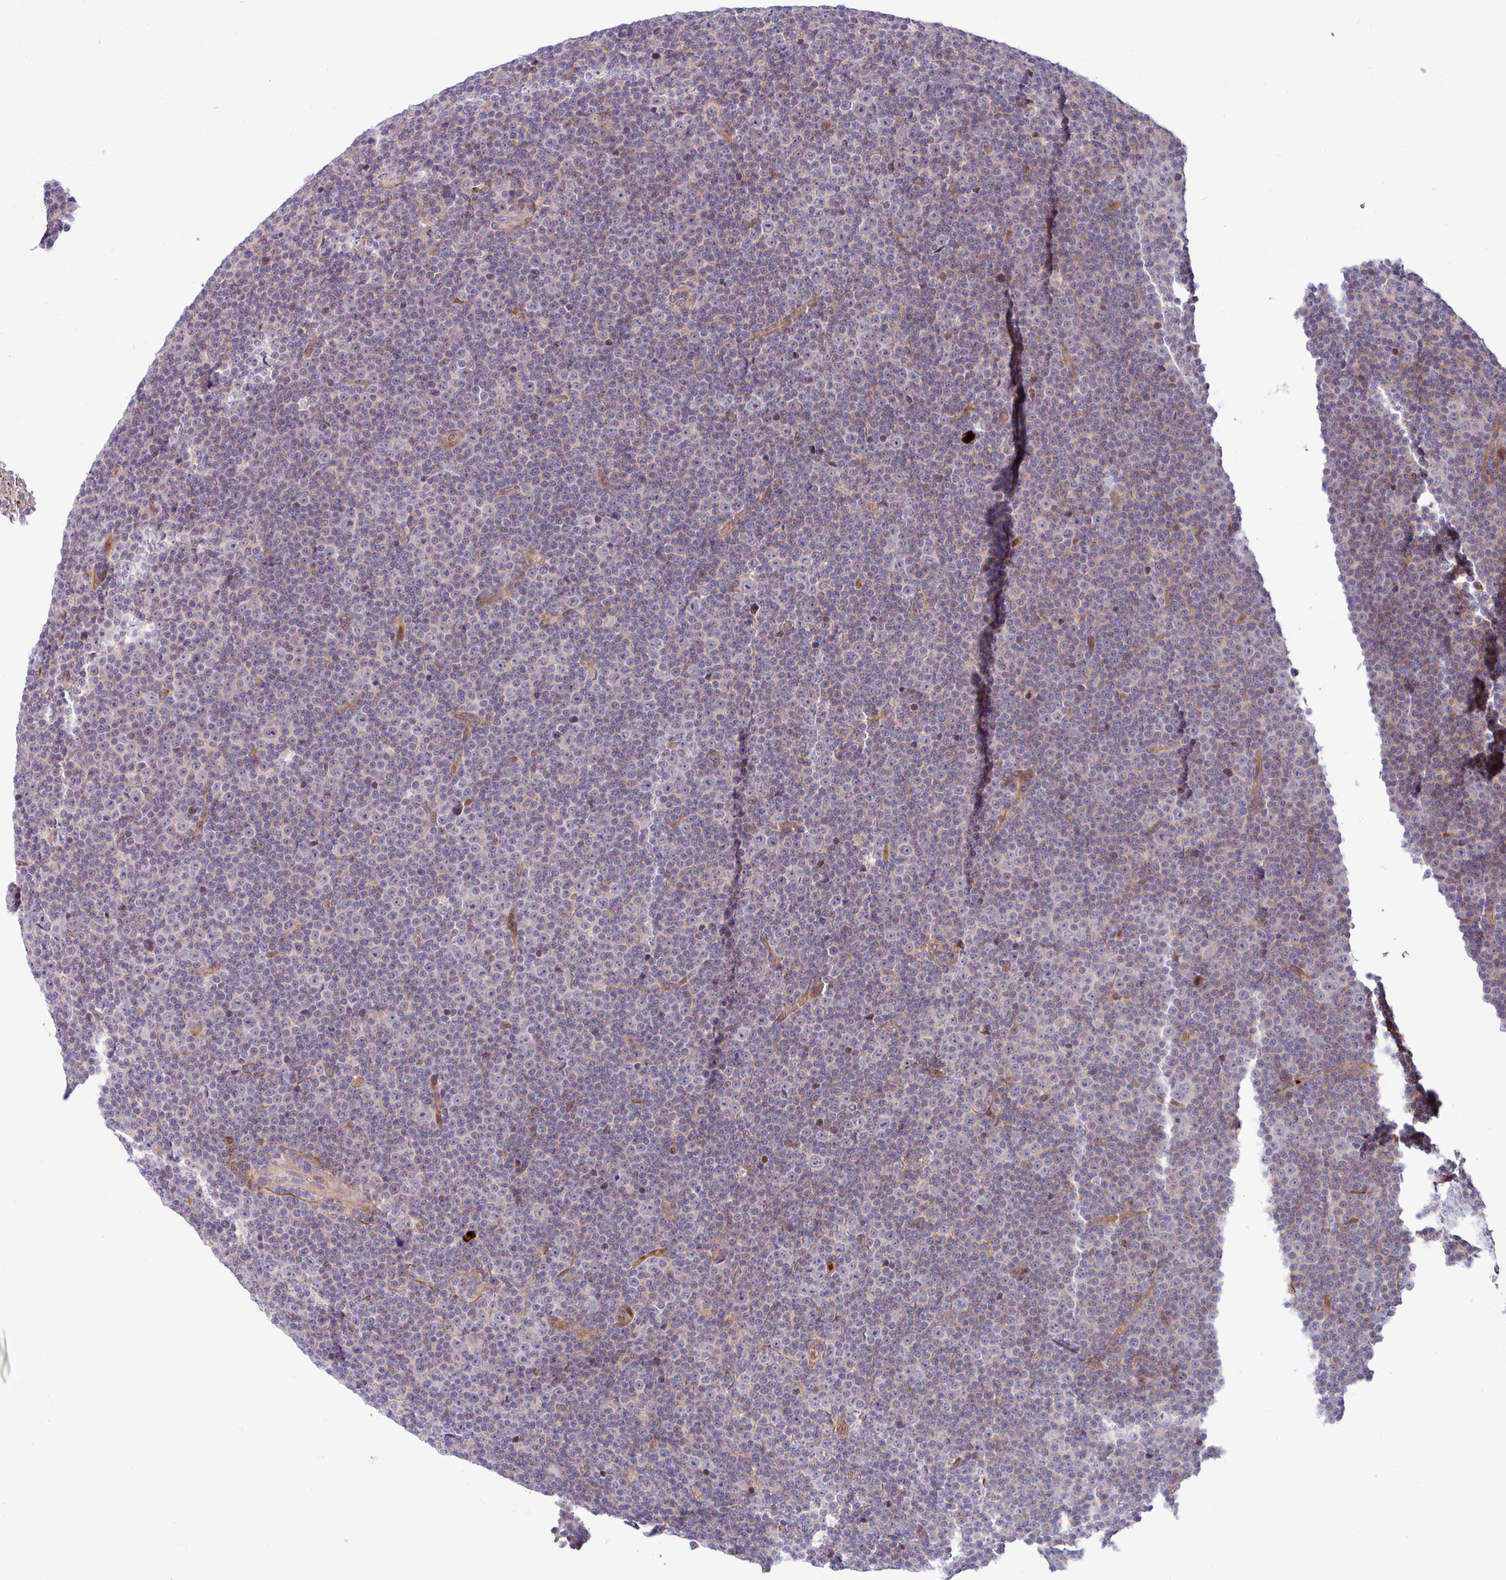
{"staining": {"intensity": "negative", "quantity": "none", "location": "none"}, "tissue": "lymphoma", "cell_type": "Tumor cells", "image_type": "cancer", "snomed": [{"axis": "morphology", "description": "Malignant lymphoma, non-Hodgkin's type, Low grade"}, {"axis": "topography", "description": "Lymph node"}], "caption": "An immunohistochemistry micrograph of lymphoma is shown. There is no staining in tumor cells of lymphoma.", "gene": "B4GALNT4", "patient": {"sex": "female", "age": 67}}